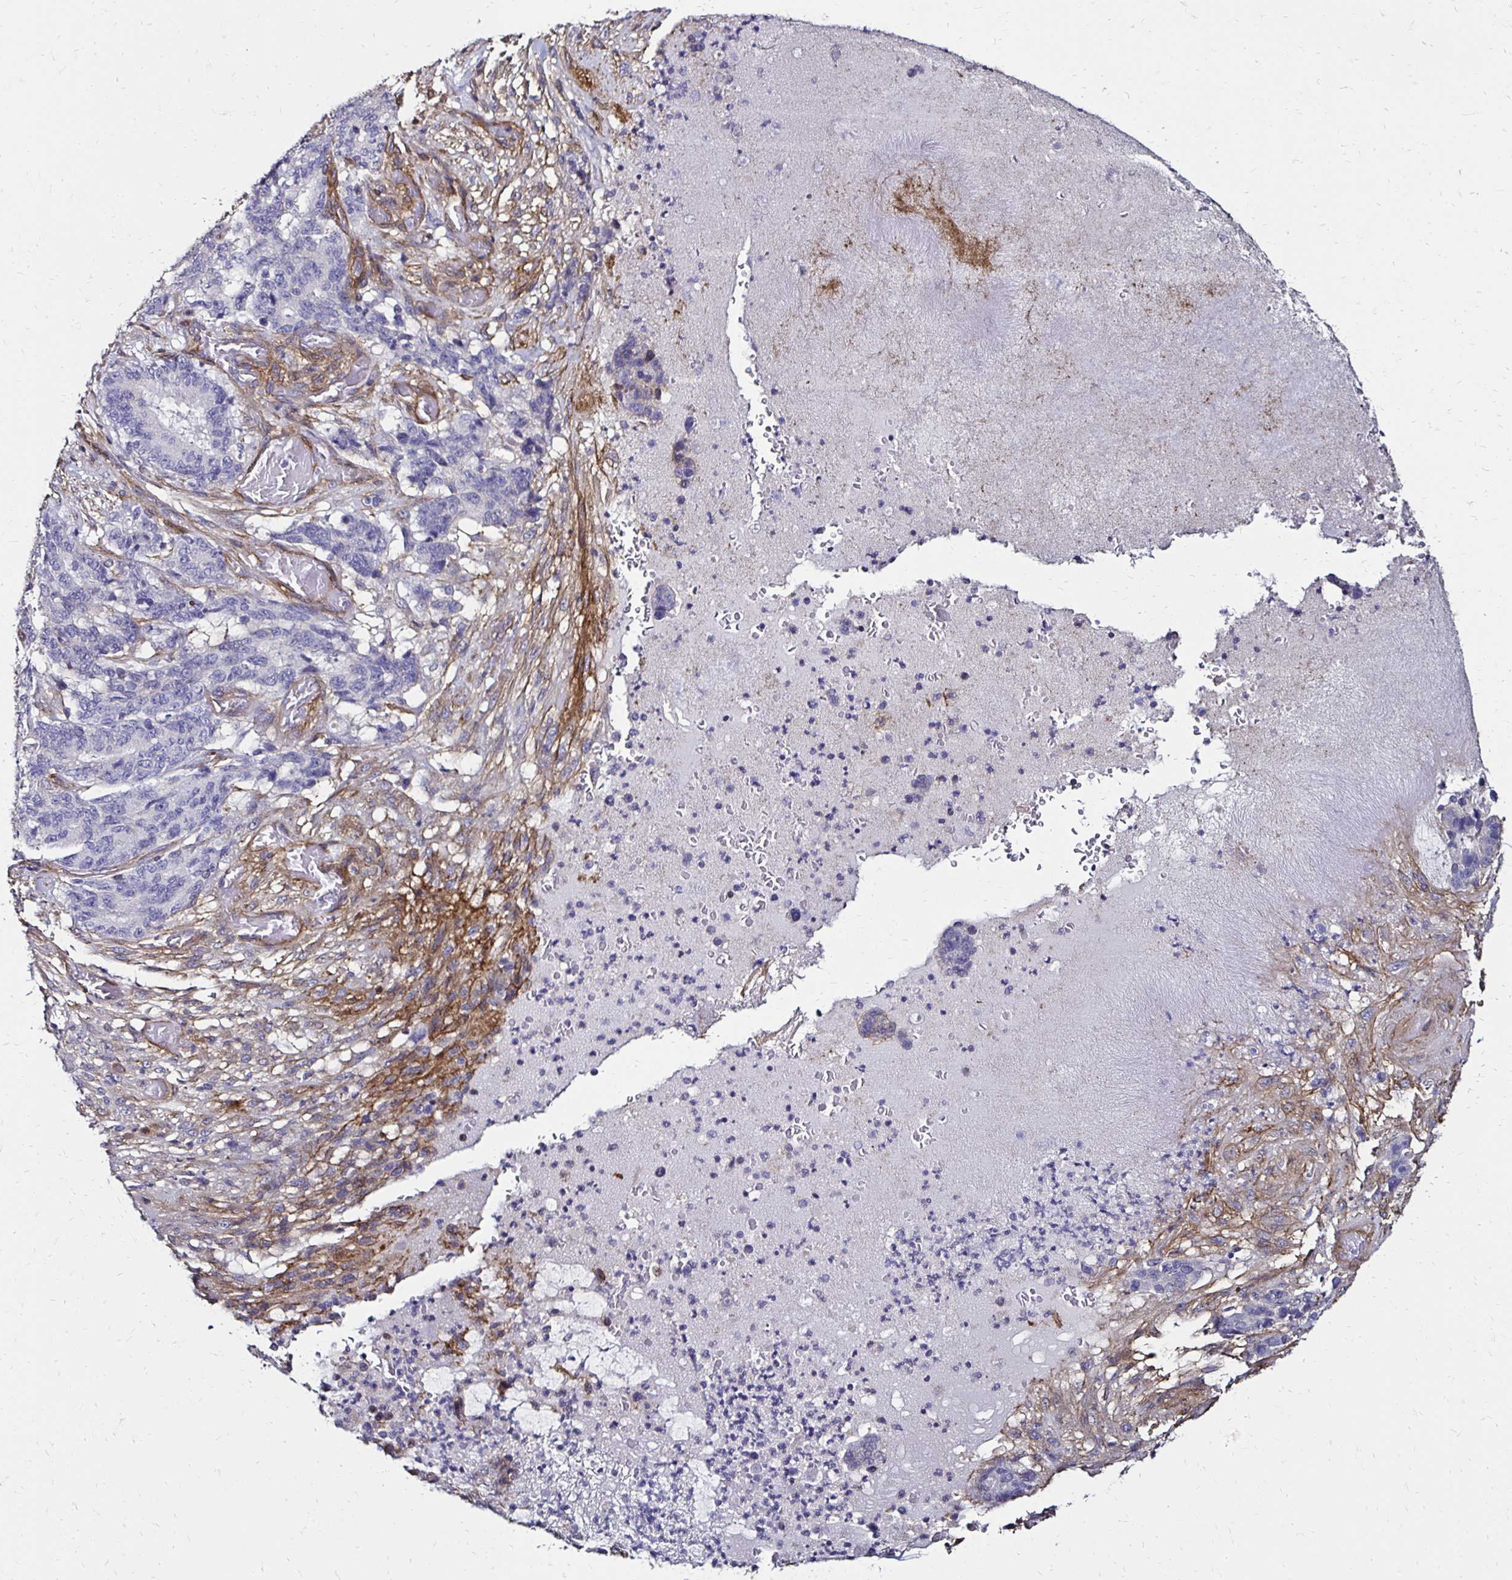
{"staining": {"intensity": "negative", "quantity": "none", "location": "none"}, "tissue": "stomach cancer", "cell_type": "Tumor cells", "image_type": "cancer", "snomed": [{"axis": "morphology", "description": "Normal tissue, NOS"}, {"axis": "morphology", "description": "Adenocarcinoma, NOS"}, {"axis": "topography", "description": "Stomach"}], "caption": "Tumor cells are negative for protein expression in human stomach adenocarcinoma.", "gene": "ITGB1", "patient": {"sex": "female", "age": 64}}